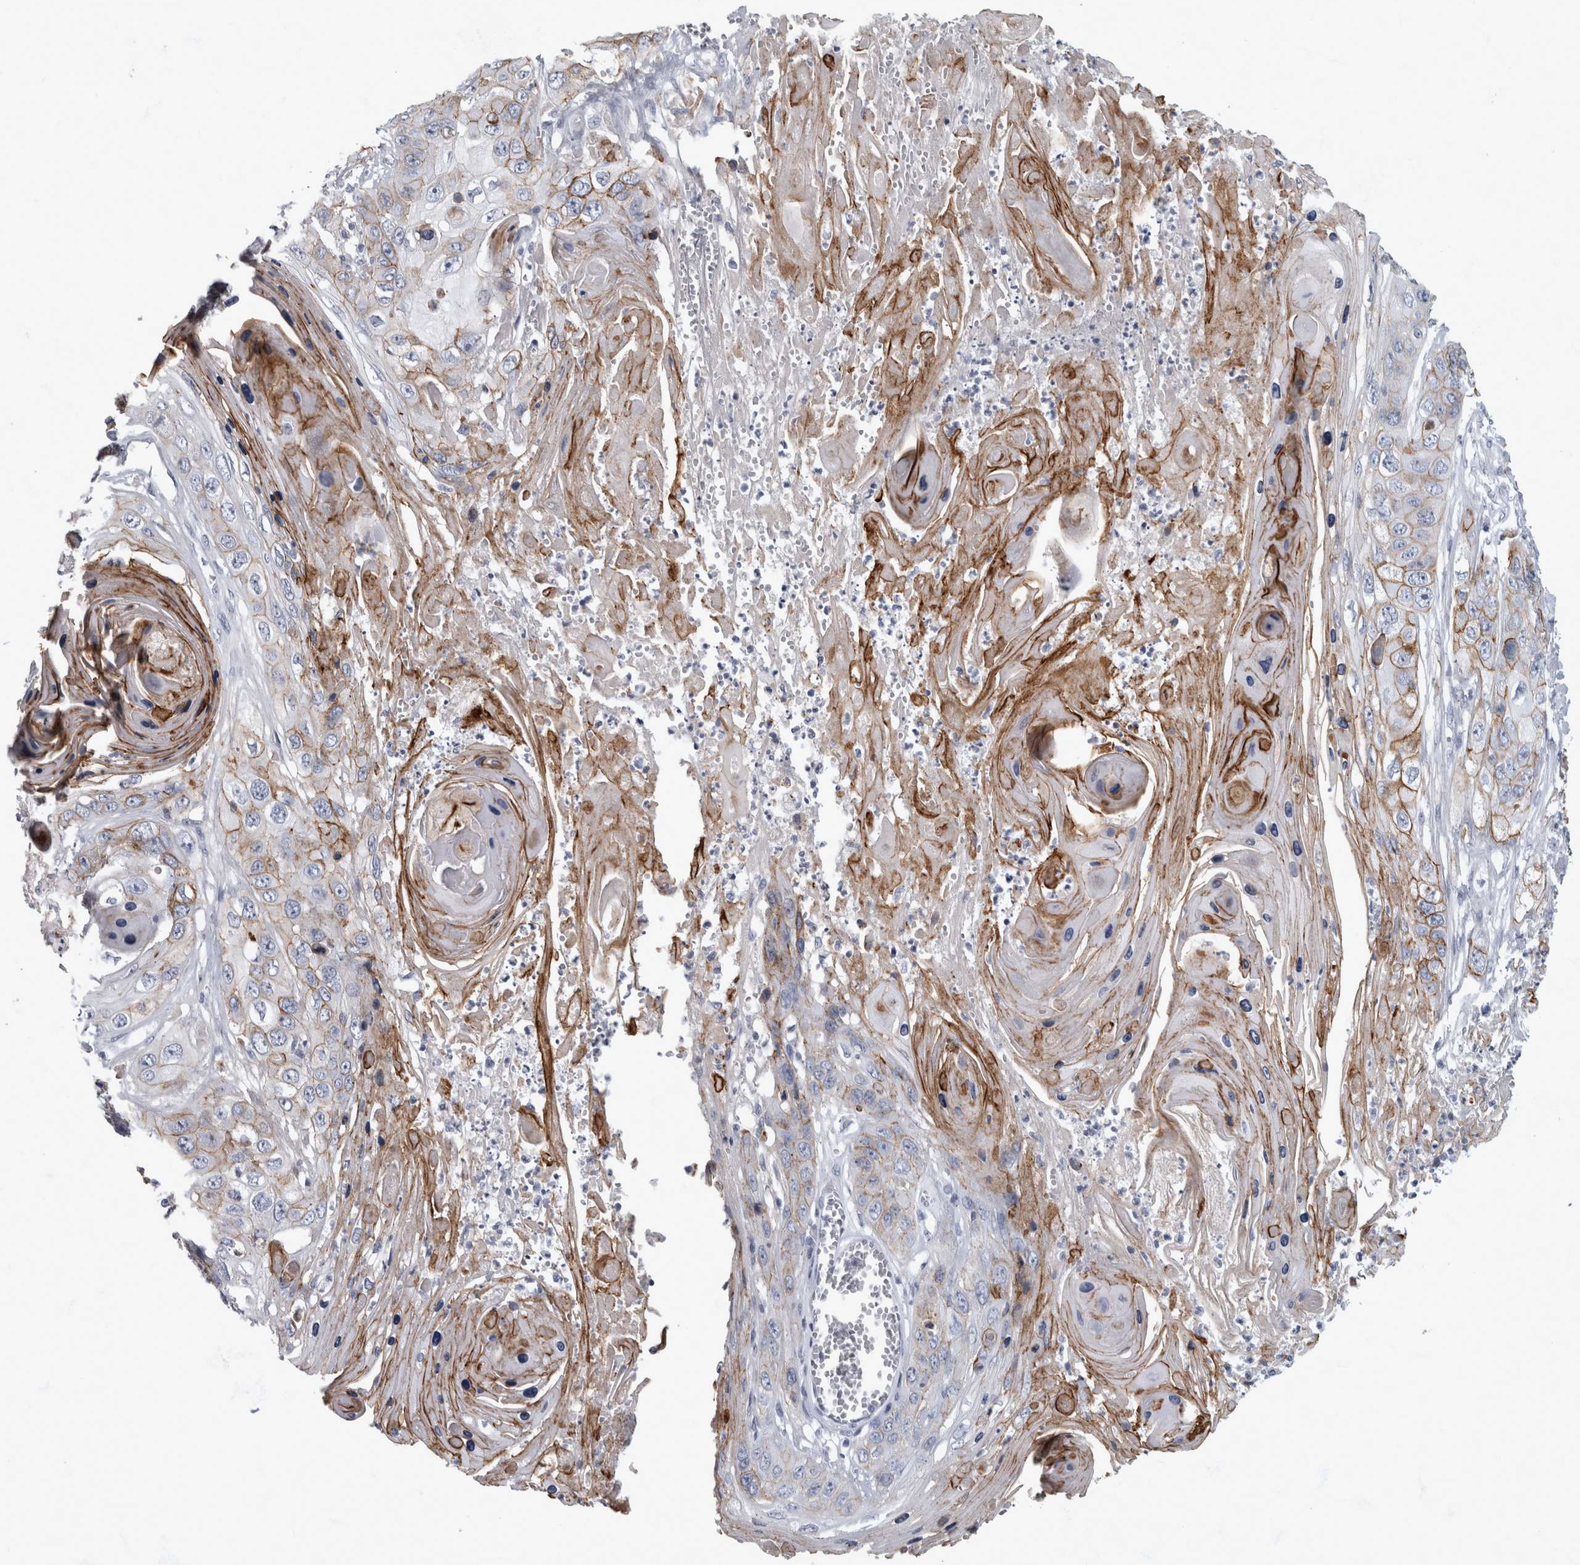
{"staining": {"intensity": "moderate", "quantity": ">75%", "location": "cytoplasmic/membranous"}, "tissue": "skin cancer", "cell_type": "Tumor cells", "image_type": "cancer", "snomed": [{"axis": "morphology", "description": "Squamous cell carcinoma, NOS"}, {"axis": "topography", "description": "Skin"}], "caption": "A histopathology image of skin cancer (squamous cell carcinoma) stained for a protein displays moderate cytoplasmic/membranous brown staining in tumor cells.", "gene": "DSG2", "patient": {"sex": "male", "age": 55}}